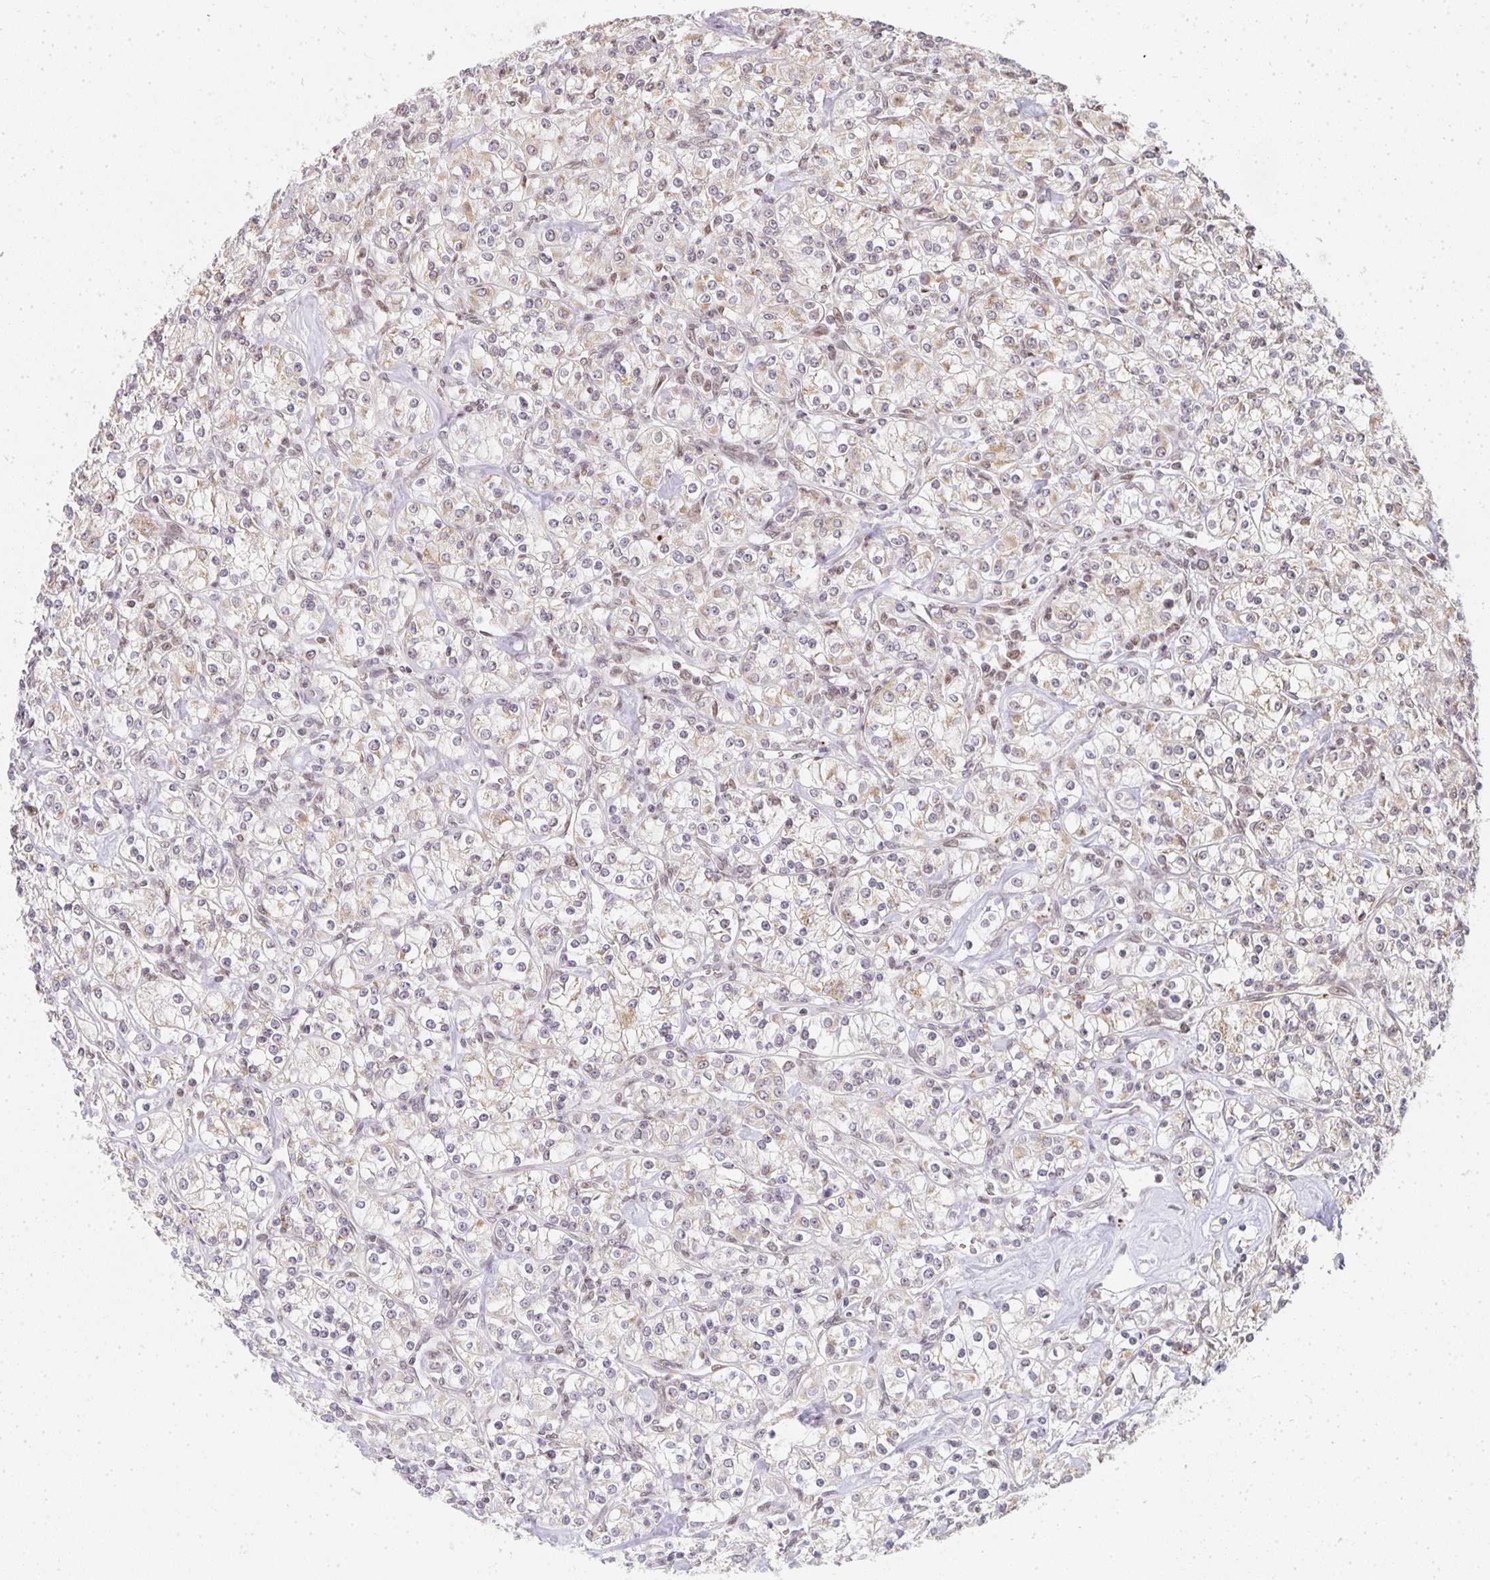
{"staining": {"intensity": "weak", "quantity": "<25%", "location": "cytoplasmic/membranous"}, "tissue": "renal cancer", "cell_type": "Tumor cells", "image_type": "cancer", "snomed": [{"axis": "morphology", "description": "Adenocarcinoma, NOS"}, {"axis": "topography", "description": "Kidney"}], "caption": "The micrograph displays no significant expression in tumor cells of adenocarcinoma (renal). Brightfield microscopy of immunohistochemistry stained with DAB (brown) and hematoxylin (blue), captured at high magnification.", "gene": "SMARCA2", "patient": {"sex": "male", "age": 77}}